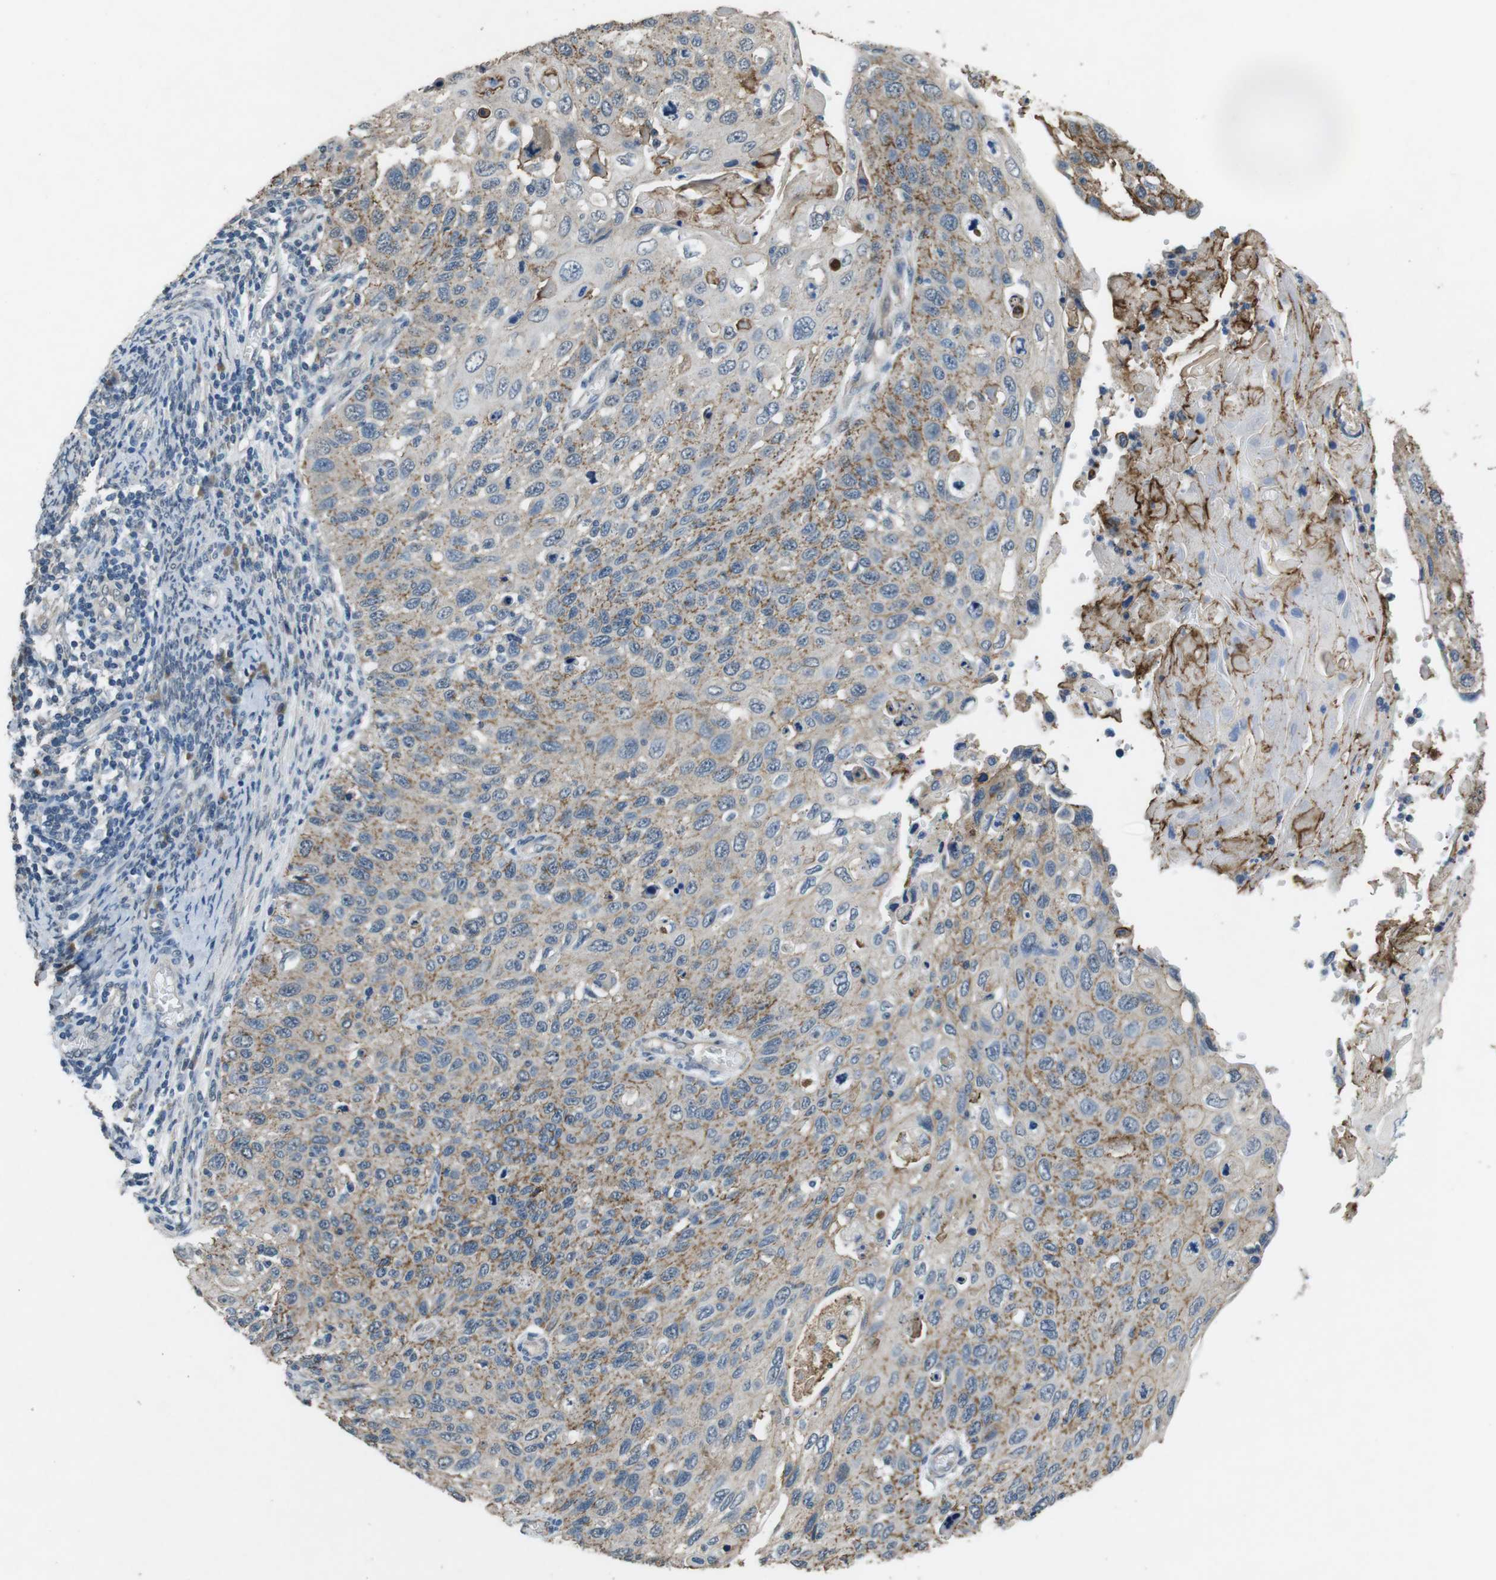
{"staining": {"intensity": "moderate", "quantity": ">75%", "location": "cytoplasmic/membranous"}, "tissue": "cervical cancer", "cell_type": "Tumor cells", "image_type": "cancer", "snomed": [{"axis": "morphology", "description": "Squamous cell carcinoma, NOS"}, {"axis": "topography", "description": "Cervix"}], "caption": "Human cervical cancer stained with a brown dye displays moderate cytoplasmic/membranous positive staining in approximately >75% of tumor cells.", "gene": "CLDN7", "patient": {"sex": "female", "age": 70}}